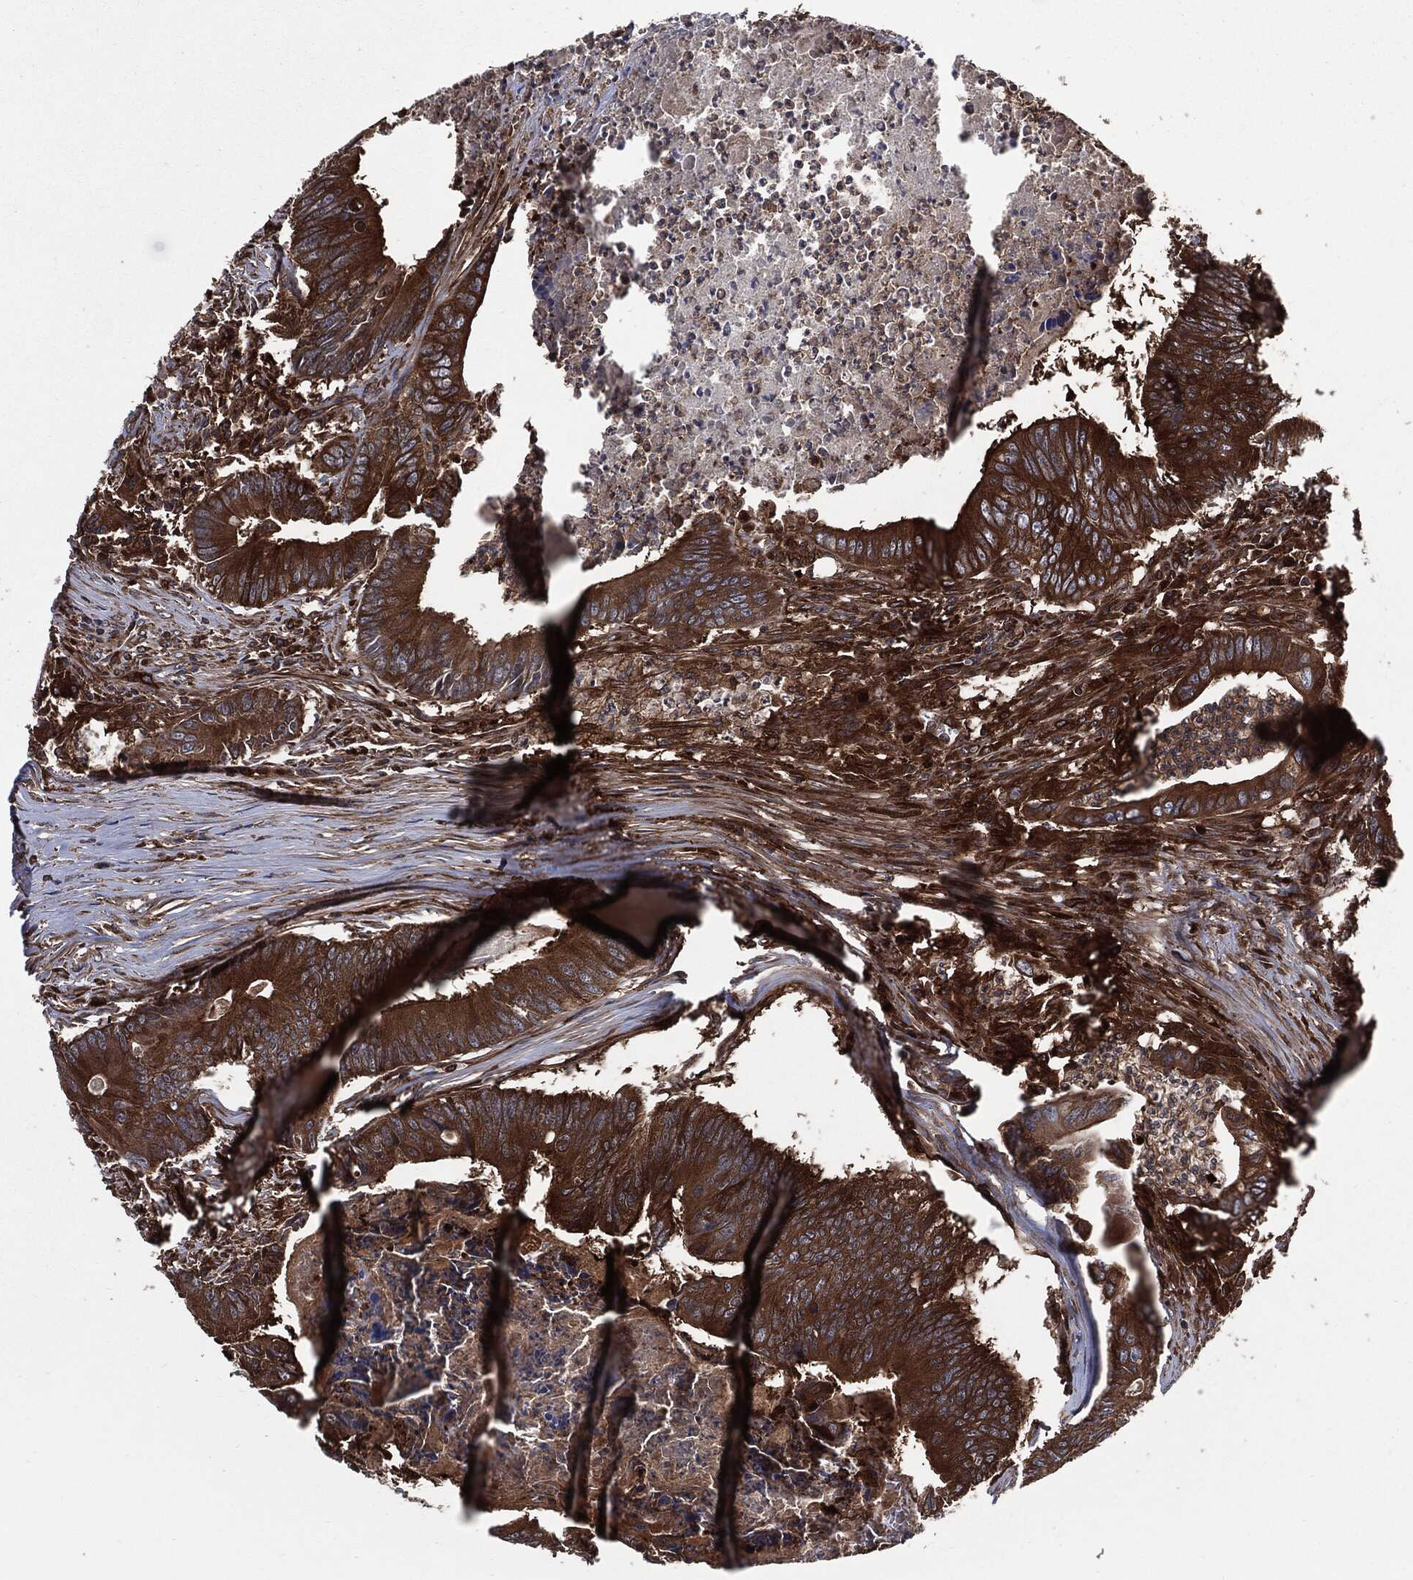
{"staining": {"intensity": "strong", "quantity": ">75%", "location": "cytoplasmic/membranous"}, "tissue": "colorectal cancer", "cell_type": "Tumor cells", "image_type": "cancer", "snomed": [{"axis": "morphology", "description": "Adenocarcinoma, NOS"}, {"axis": "topography", "description": "Colon"}], "caption": "The photomicrograph reveals immunohistochemical staining of adenocarcinoma (colorectal). There is strong cytoplasmic/membranous positivity is present in approximately >75% of tumor cells.", "gene": "XPNPEP1", "patient": {"sex": "male", "age": 84}}